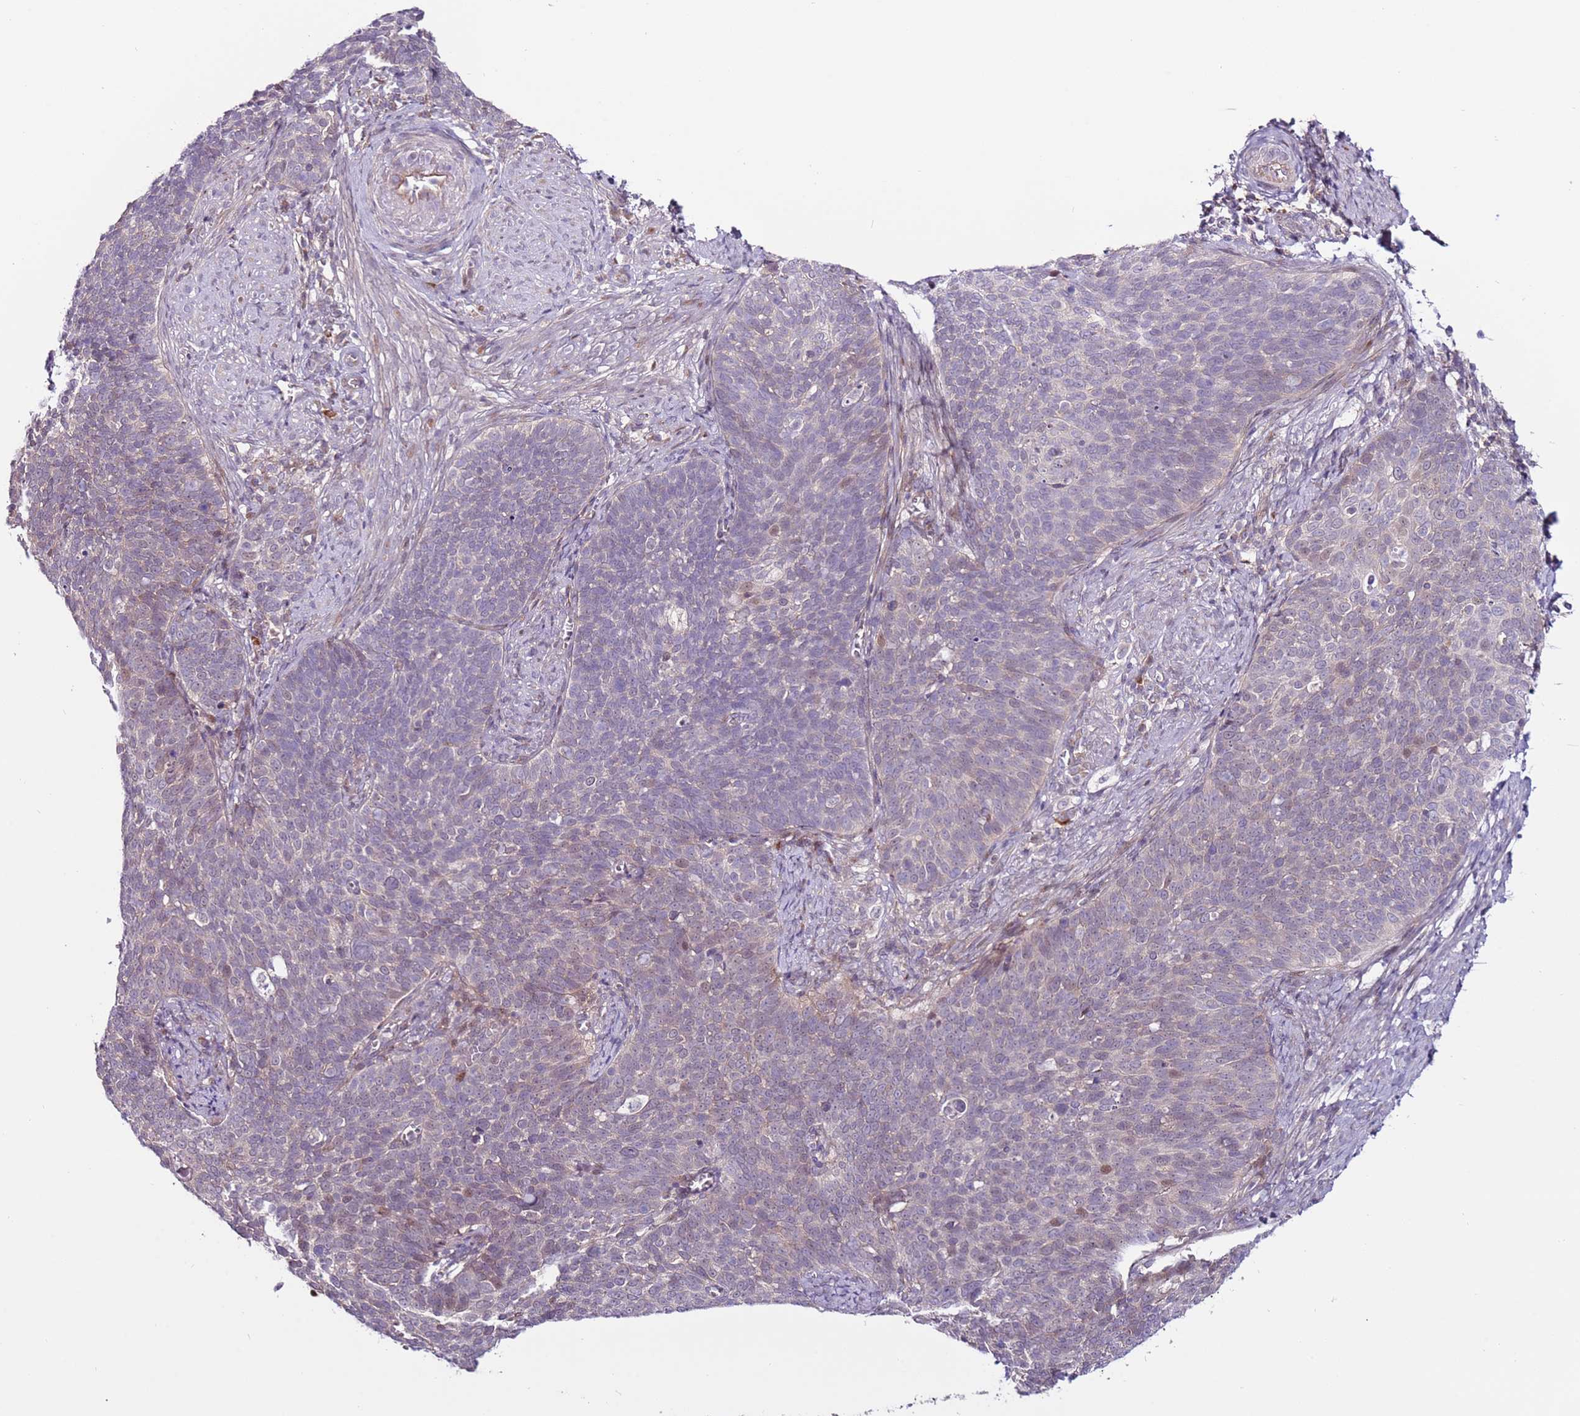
{"staining": {"intensity": "weak", "quantity": "<25%", "location": "nuclear"}, "tissue": "cervical cancer", "cell_type": "Tumor cells", "image_type": "cancer", "snomed": [{"axis": "morphology", "description": "Normal tissue, NOS"}, {"axis": "morphology", "description": "Squamous cell carcinoma, NOS"}, {"axis": "topography", "description": "Cervix"}], "caption": "Tumor cells are negative for brown protein staining in squamous cell carcinoma (cervical).", "gene": "MTG2", "patient": {"sex": "female", "age": 39}}